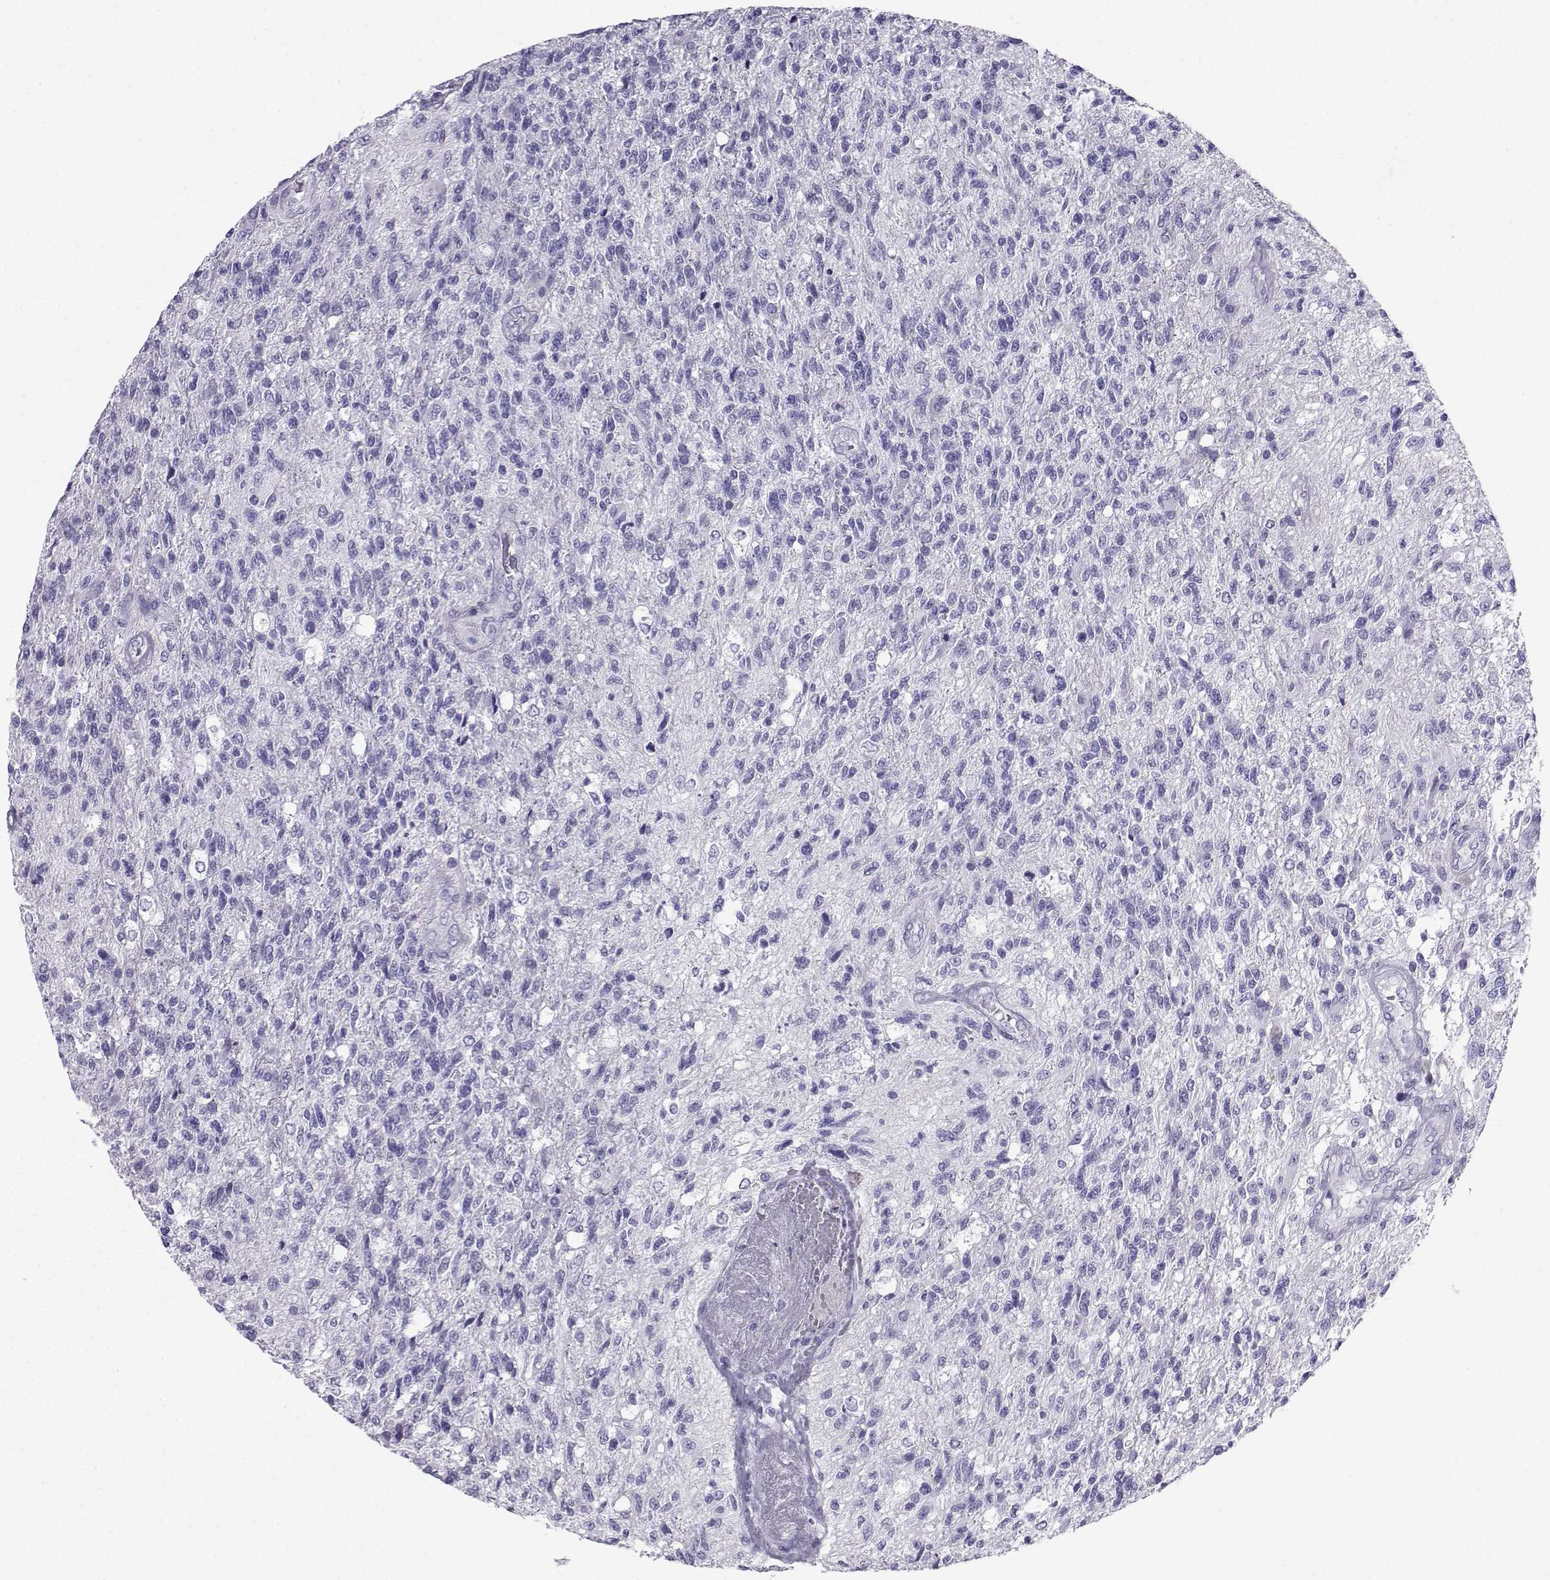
{"staining": {"intensity": "negative", "quantity": "none", "location": "none"}, "tissue": "glioma", "cell_type": "Tumor cells", "image_type": "cancer", "snomed": [{"axis": "morphology", "description": "Glioma, malignant, High grade"}, {"axis": "topography", "description": "Brain"}], "caption": "The IHC photomicrograph has no significant expression in tumor cells of glioma tissue.", "gene": "SLC18A2", "patient": {"sex": "male", "age": 56}}